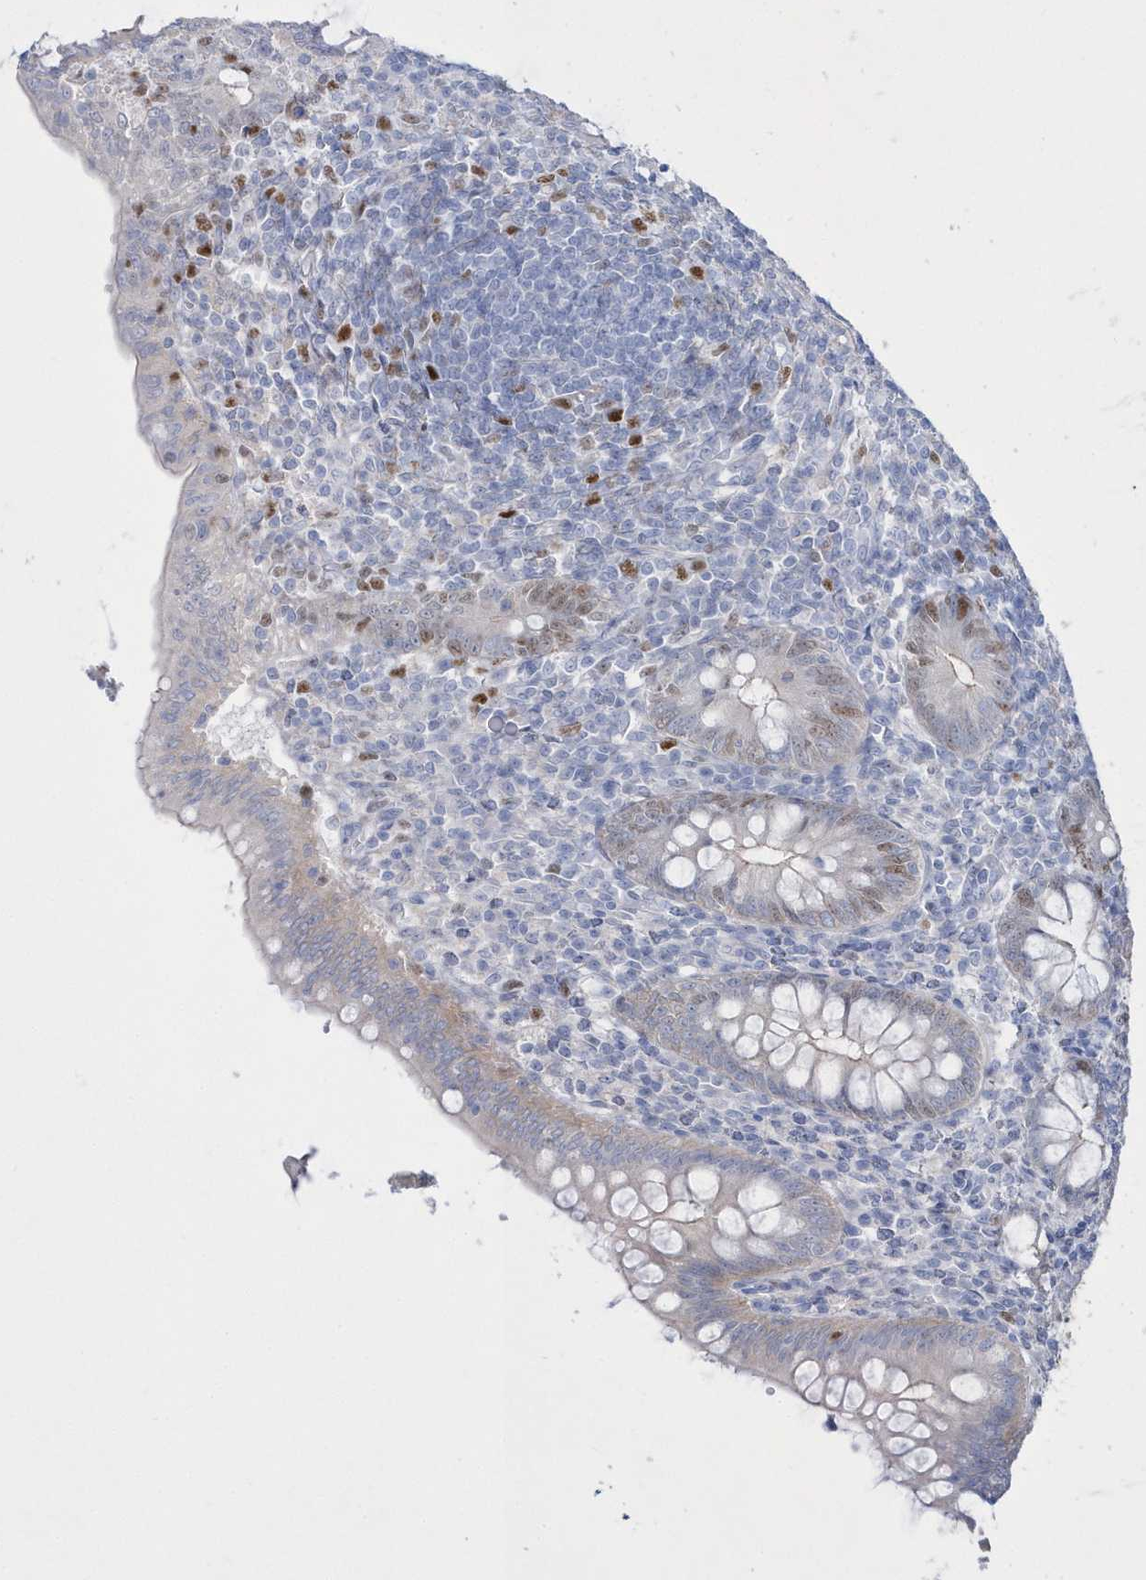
{"staining": {"intensity": "moderate", "quantity": "25%-75%", "location": "nuclear"}, "tissue": "appendix", "cell_type": "Glandular cells", "image_type": "normal", "snomed": [{"axis": "morphology", "description": "Normal tissue, NOS"}, {"axis": "topography", "description": "Appendix"}], "caption": "A medium amount of moderate nuclear positivity is seen in about 25%-75% of glandular cells in unremarkable appendix. (DAB (3,3'-diaminobenzidine) = brown stain, brightfield microscopy at high magnification).", "gene": "TMCO6", "patient": {"sex": "male", "age": 14}}